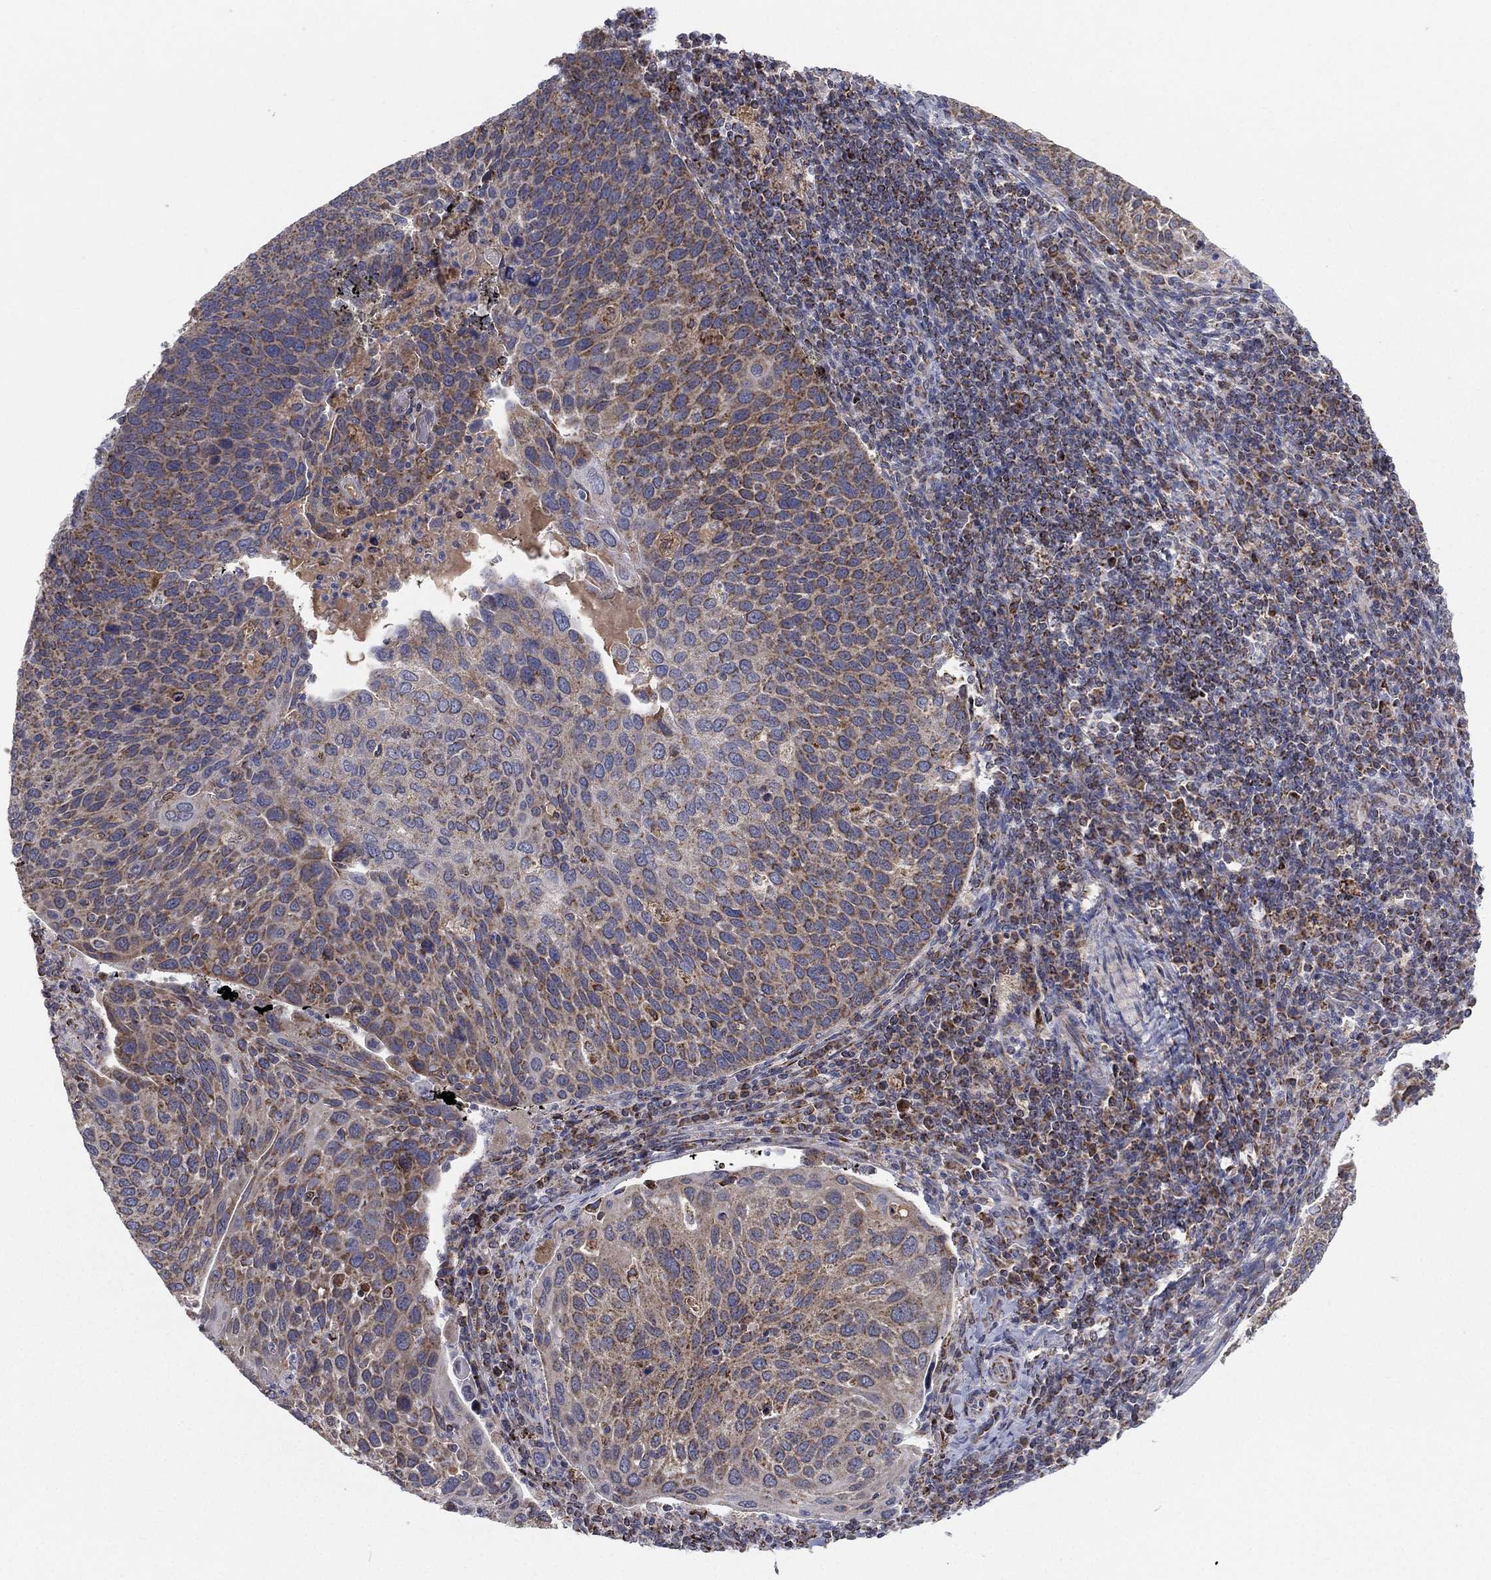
{"staining": {"intensity": "moderate", "quantity": "25%-75%", "location": "cytoplasmic/membranous"}, "tissue": "cervical cancer", "cell_type": "Tumor cells", "image_type": "cancer", "snomed": [{"axis": "morphology", "description": "Squamous cell carcinoma, NOS"}, {"axis": "topography", "description": "Cervix"}], "caption": "The immunohistochemical stain shows moderate cytoplasmic/membranous positivity in tumor cells of squamous cell carcinoma (cervical) tissue.", "gene": "PSMG4", "patient": {"sex": "female", "age": 54}}